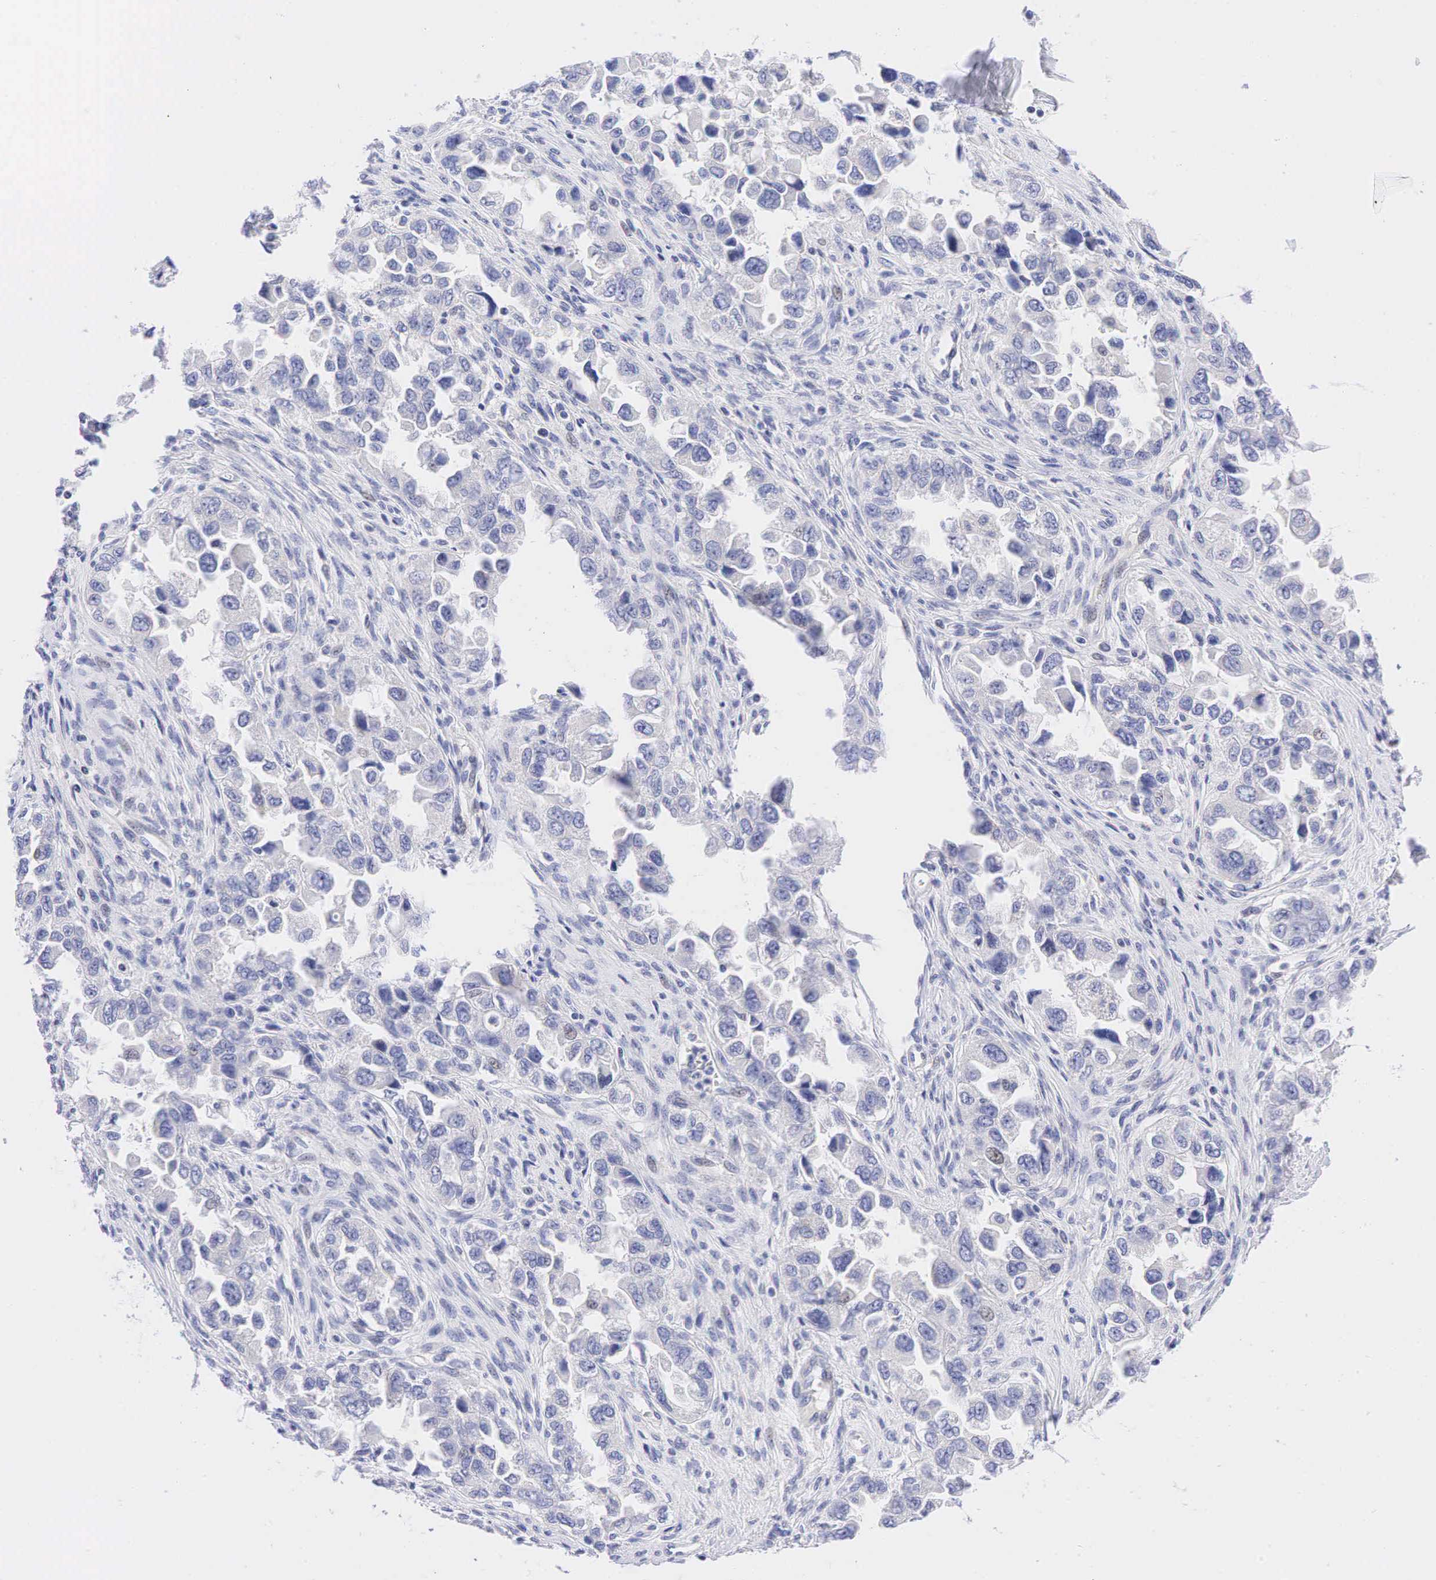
{"staining": {"intensity": "negative", "quantity": "none", "location": "none"}, "tissue": "ovarian cancer", "cell_type": "Tumor cells", "image_type": "cancer", "snomed": [{"axis": "morphology", "description": "Cystadenocarcinoma, serous, NOS"}, {"axis": "topography", "description": "Ovary"}], "caption": "A photomicrograph of human ovarian cancer (serous cystadenocarcinoma) is negative for staining in tumor cells.", "gene": "AR", "patient": {"sex": "female", "age": 84}}